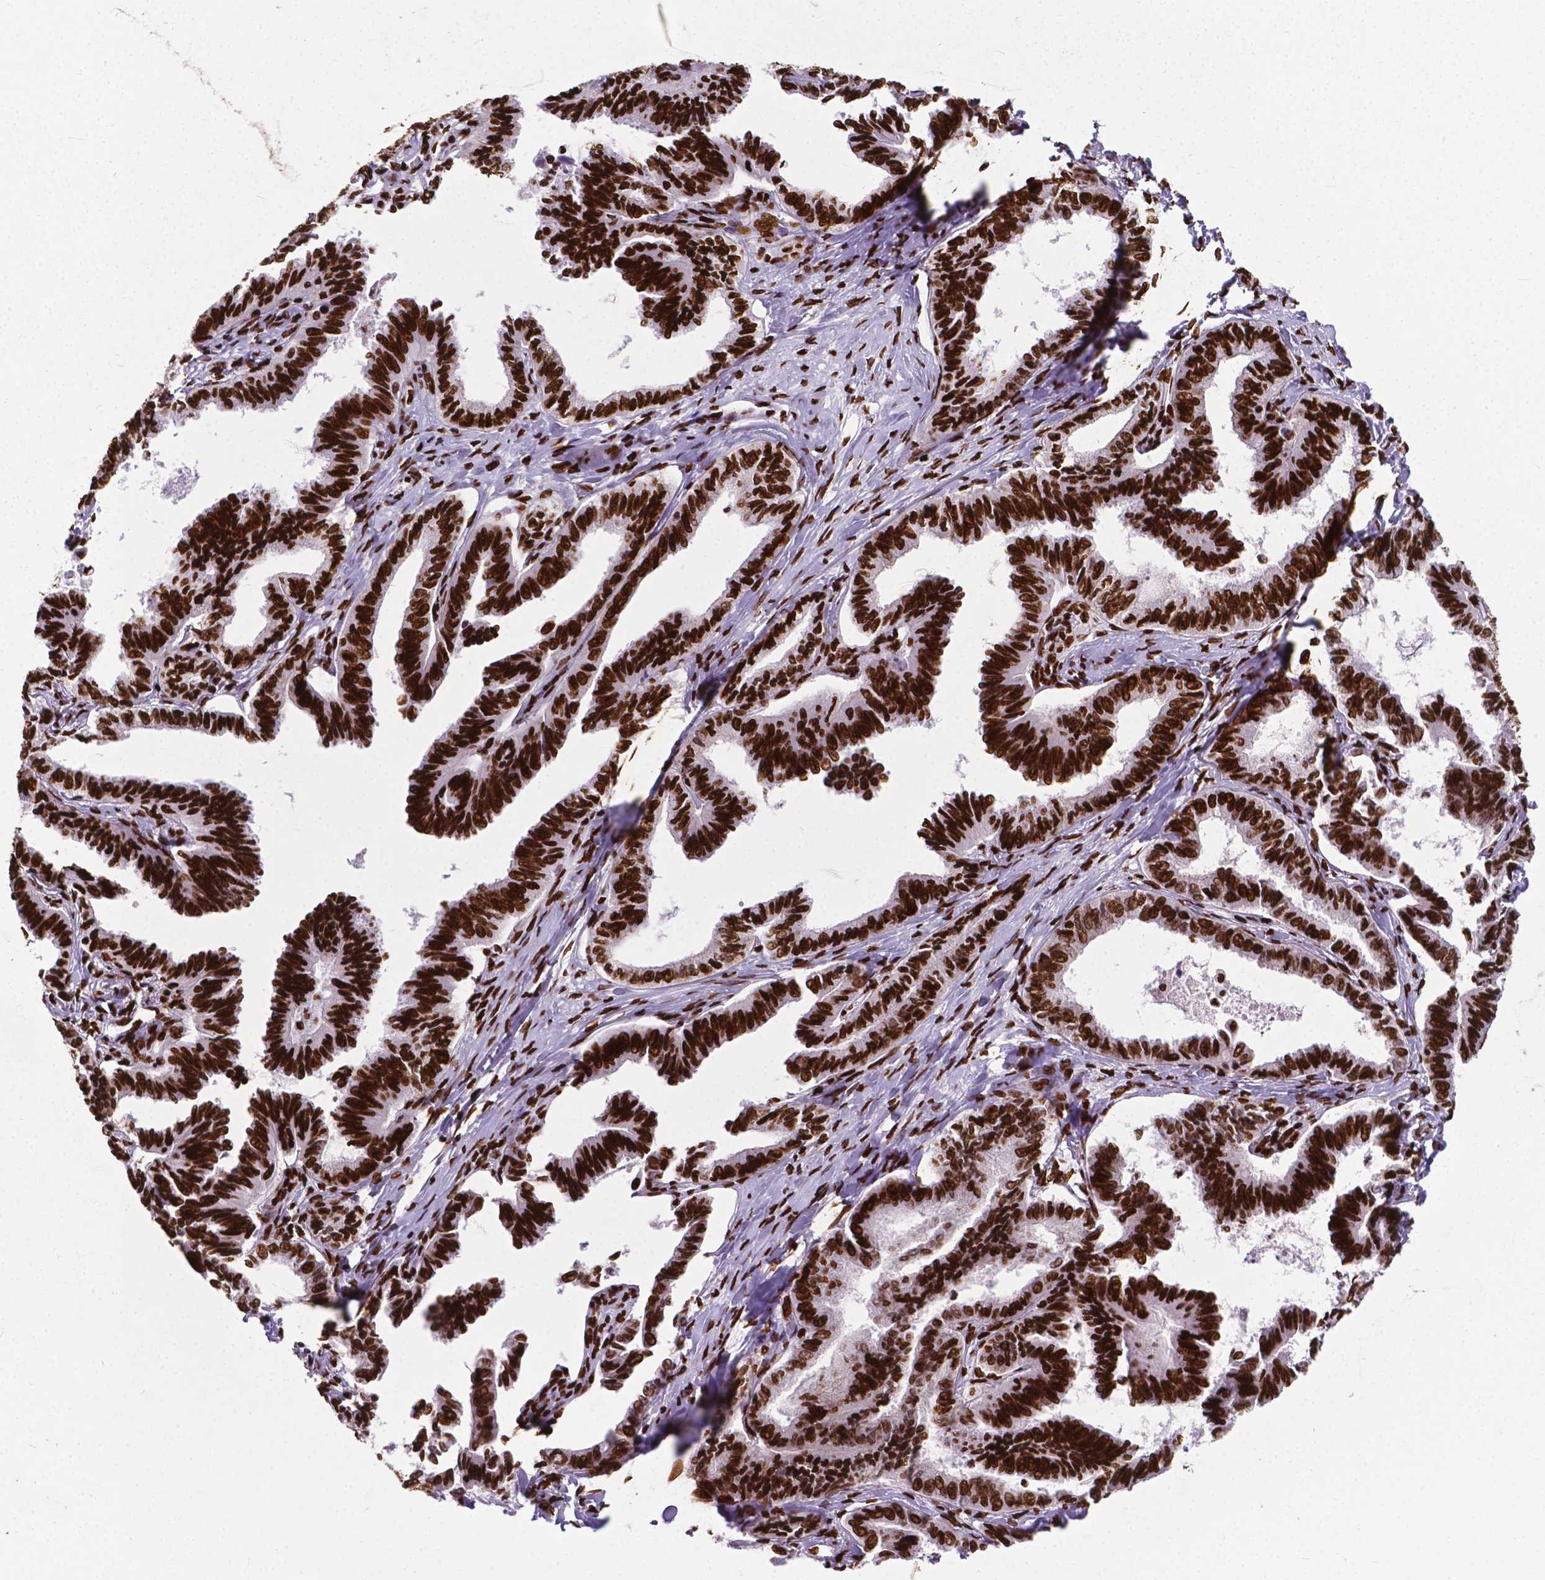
{"staining": {"intensity": "strong", "quantity": ">75%", "location": "nuclear"}, "tissue": "ovarian cancer", "cell_type": "Tumor cells", "image_type": "cancer", "snomed": [{"axis": "morphology", "description": "Carcinoma, endometroid"}, {"axis": "topography", "description": "Ovary"}], "caption": "A brown stain labels strong nuclear staining of a protein in human ovarian cancer (endometroid carcinoma) tumor cells.", "gene": "SMIM5", "patient": {"sex": "female", "age": 70}}